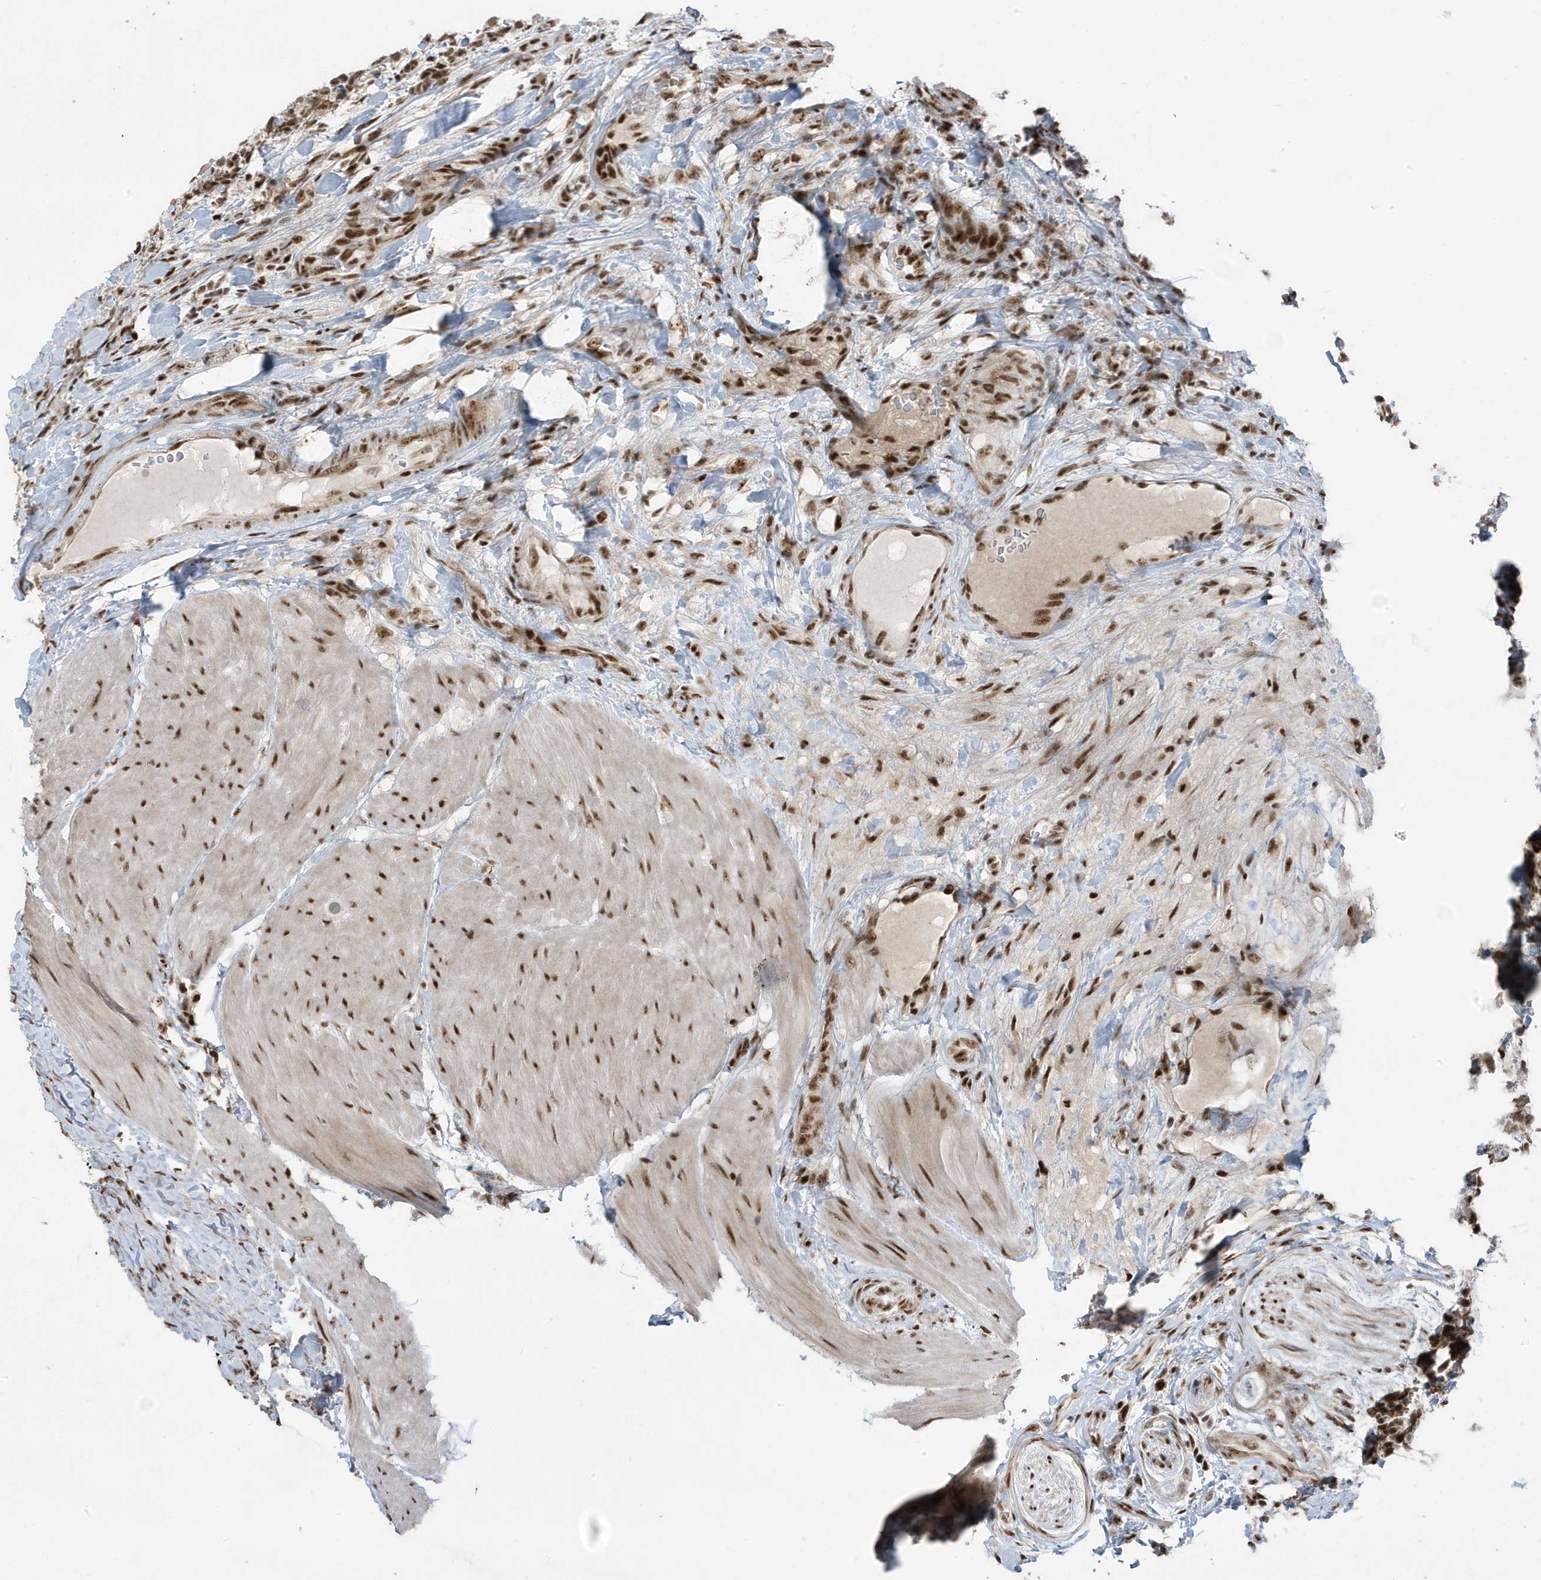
{"staining": {"intensity": "moderate", "quantity": ">75%", "location": "nuclear"}, "tissue": "carcinoid", "cell_type": "Tumor cells", "image_type": "cancer", "snomed": [{"axis": "morphology", "description": "Carcinoma, NOS"}, {"axis": "morphology", "description": "Carcinoid, malignant, NOS"}, {"axis": "topography", "description": "Urinary bladder"}], "caption": "Immunohistochemical staining of carcinoid displays medium levels of moderate nuclear positivity in about >75% of tumor cells.", "gene": "MTREX", "patient": {"sex": "male", "age": 57}}